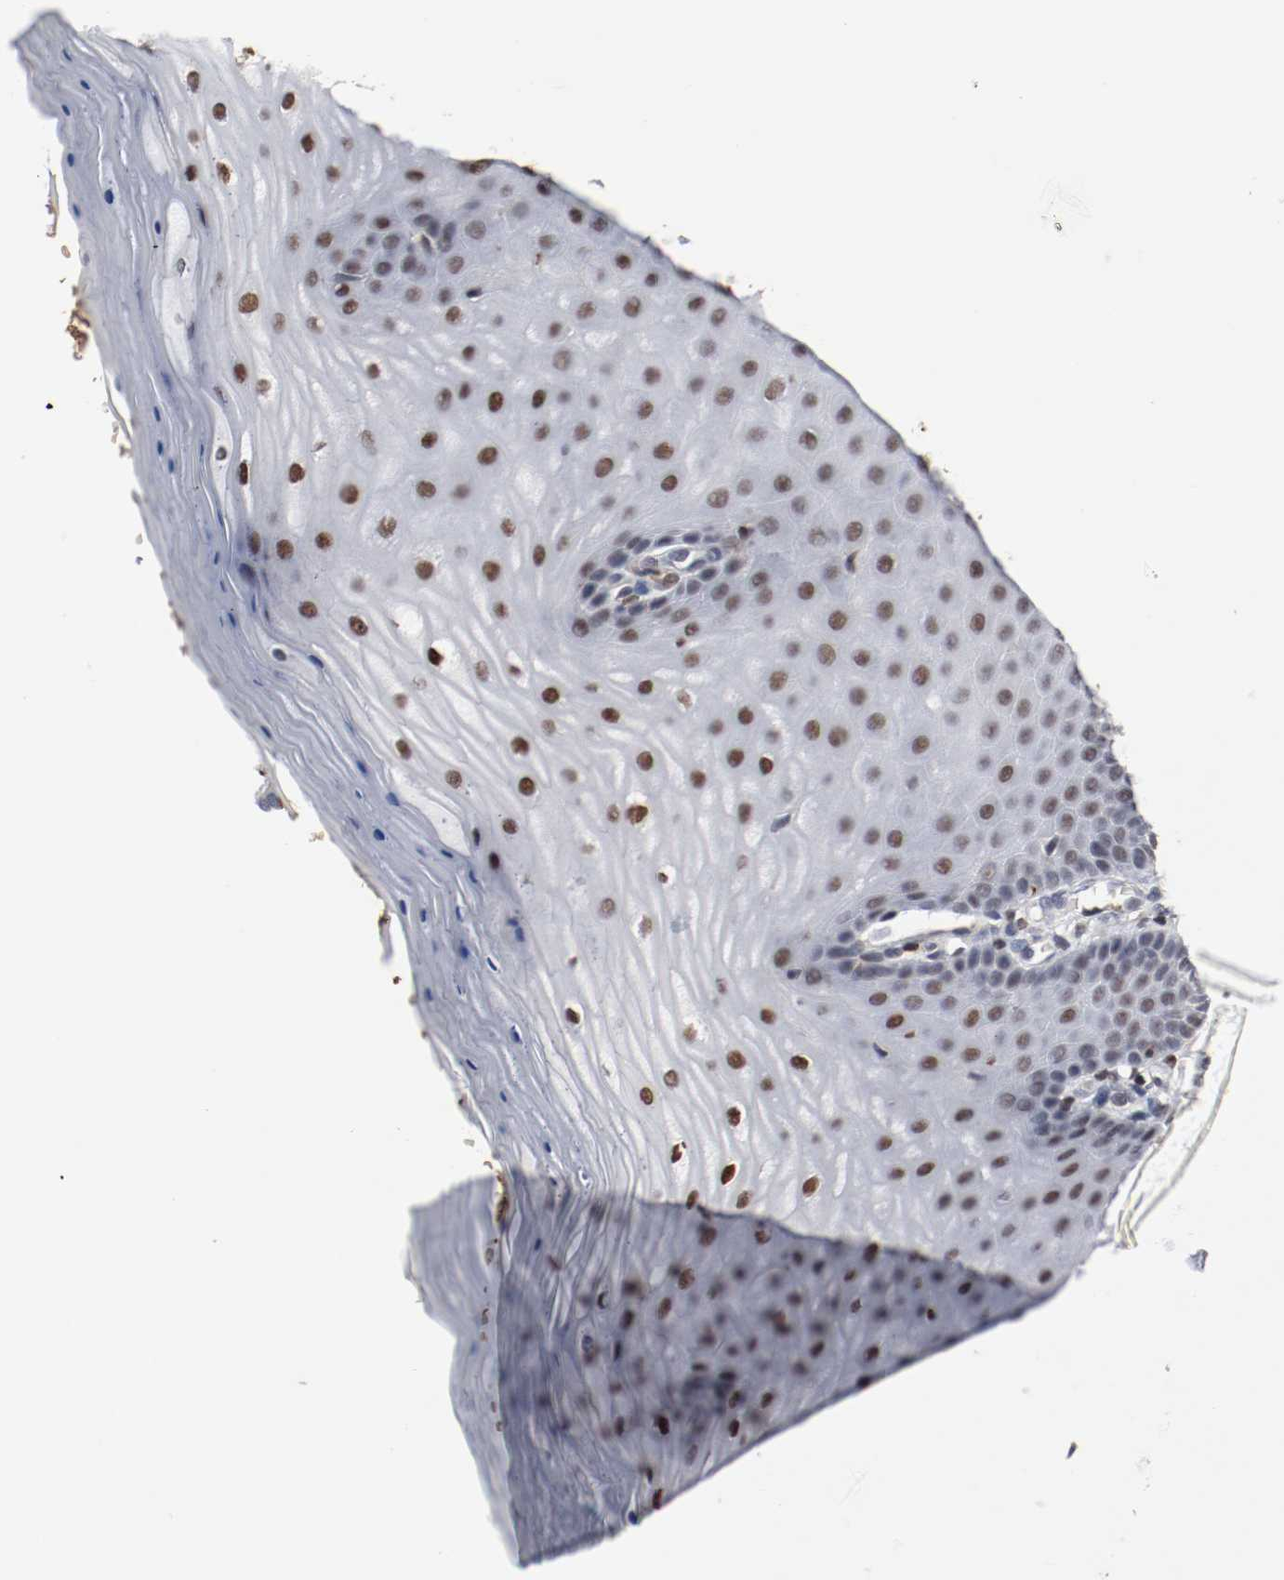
{"staining": {"intensity": "moderate", "quantity": ">75%", "location": "nuclear"}, "tissue": "cervix", "cell_type": "Glandular cells", "image_type": "normal", "snomed": [{"axis": "morphology", "description": "Normal tissue, NOS"}, {"axis": "topography", "description": "Cervix"}], "caption": "Moderate nuclear positivity for a protein is appreciated in approximately >75% of glandular cells of unremarkable cervix using IHC.", "gene": "JUND", "patient": {"sex": "female", "age": 55}}